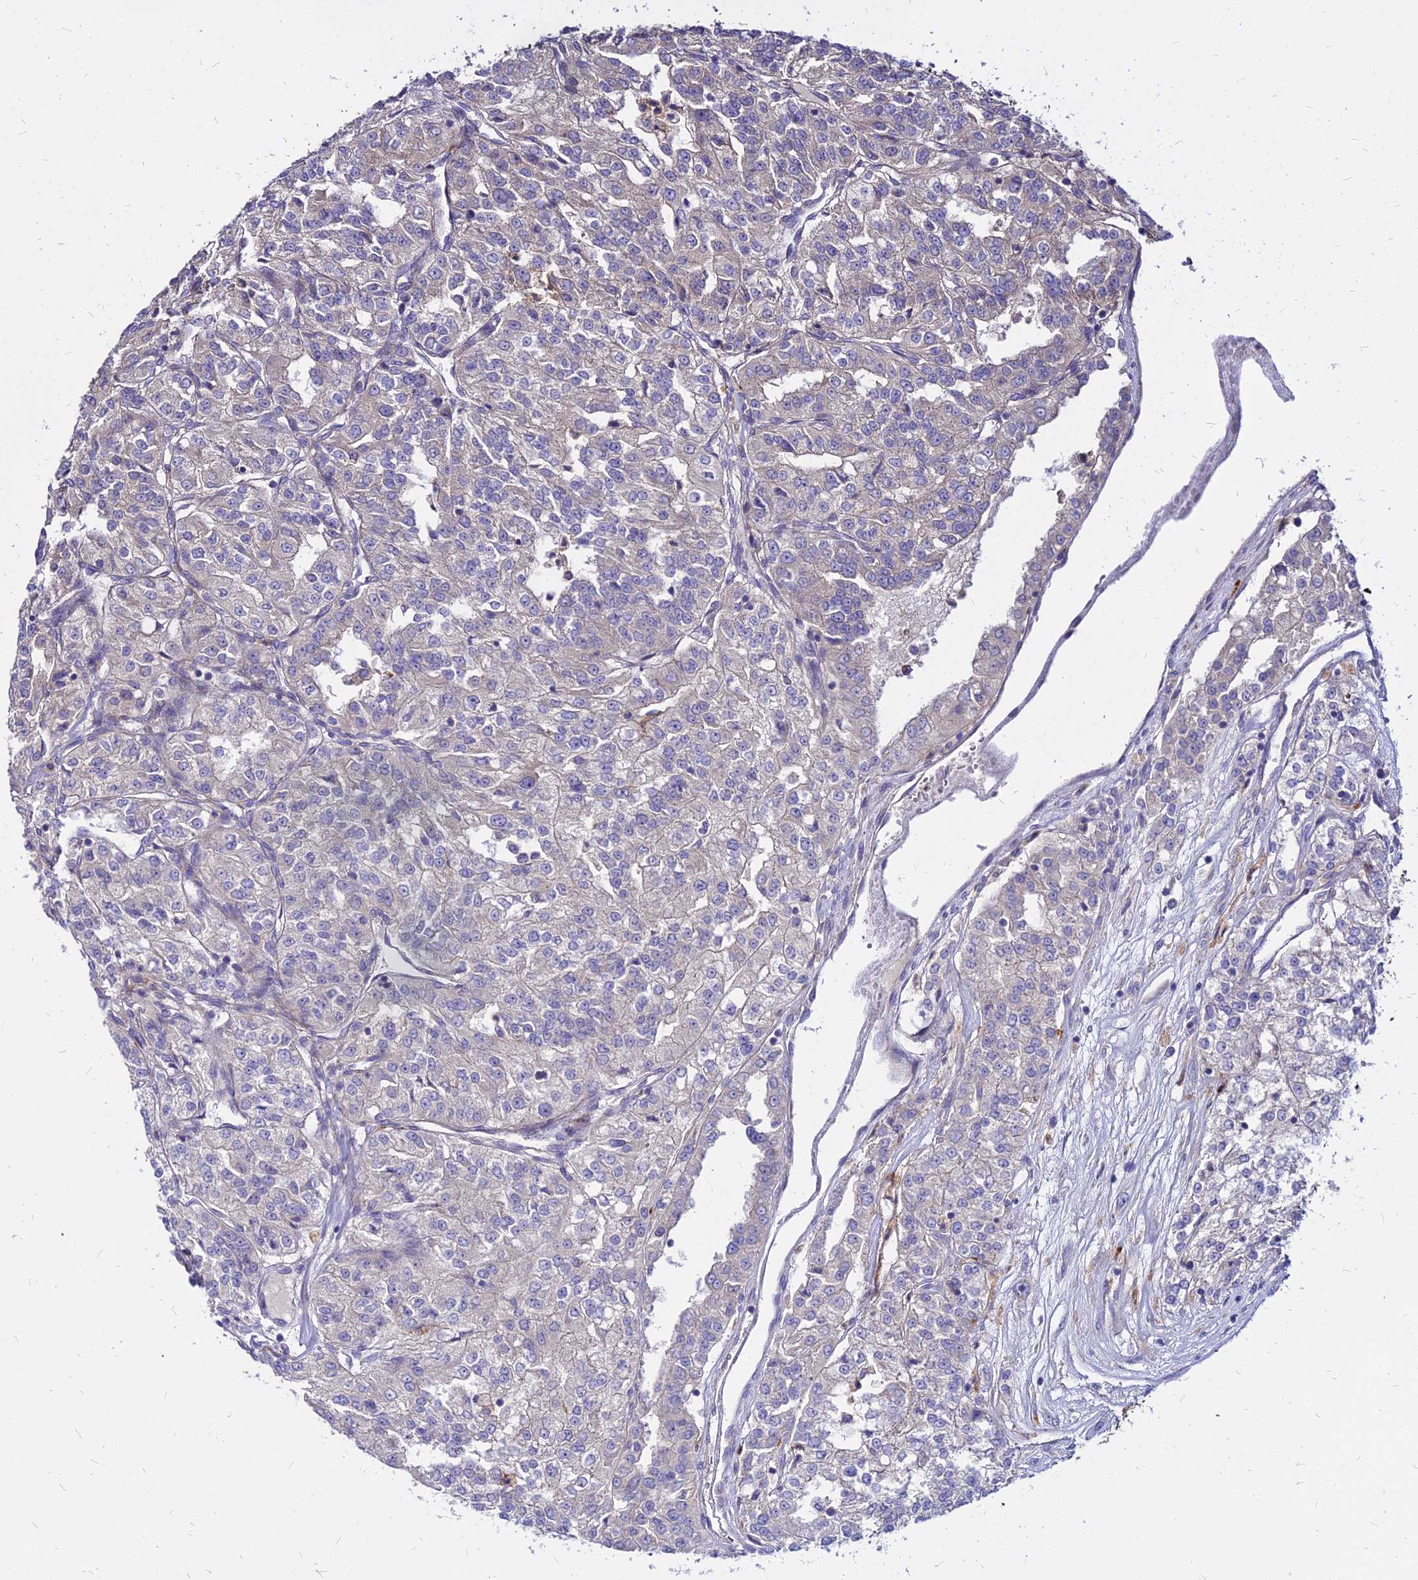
{"staining": {"intensity": "negative", "quantity": "none", "location": "none"}, "tissue": "renal cancer", "cell_type": "Tumor cells", "image_type": "cancer", "snomed": [{"axis": "morphology", "description": "Adenocarcinoma, NOS"}, {"axis": "topography", "description": "Kidney"}], "caption": "Immunohistochemical staining of human renal cancer (adenocarcinoma) demonstrates no significant expression in tumor cells.", "gene": "COMMD10", "patient": {"sex": "female", "age": 63}}